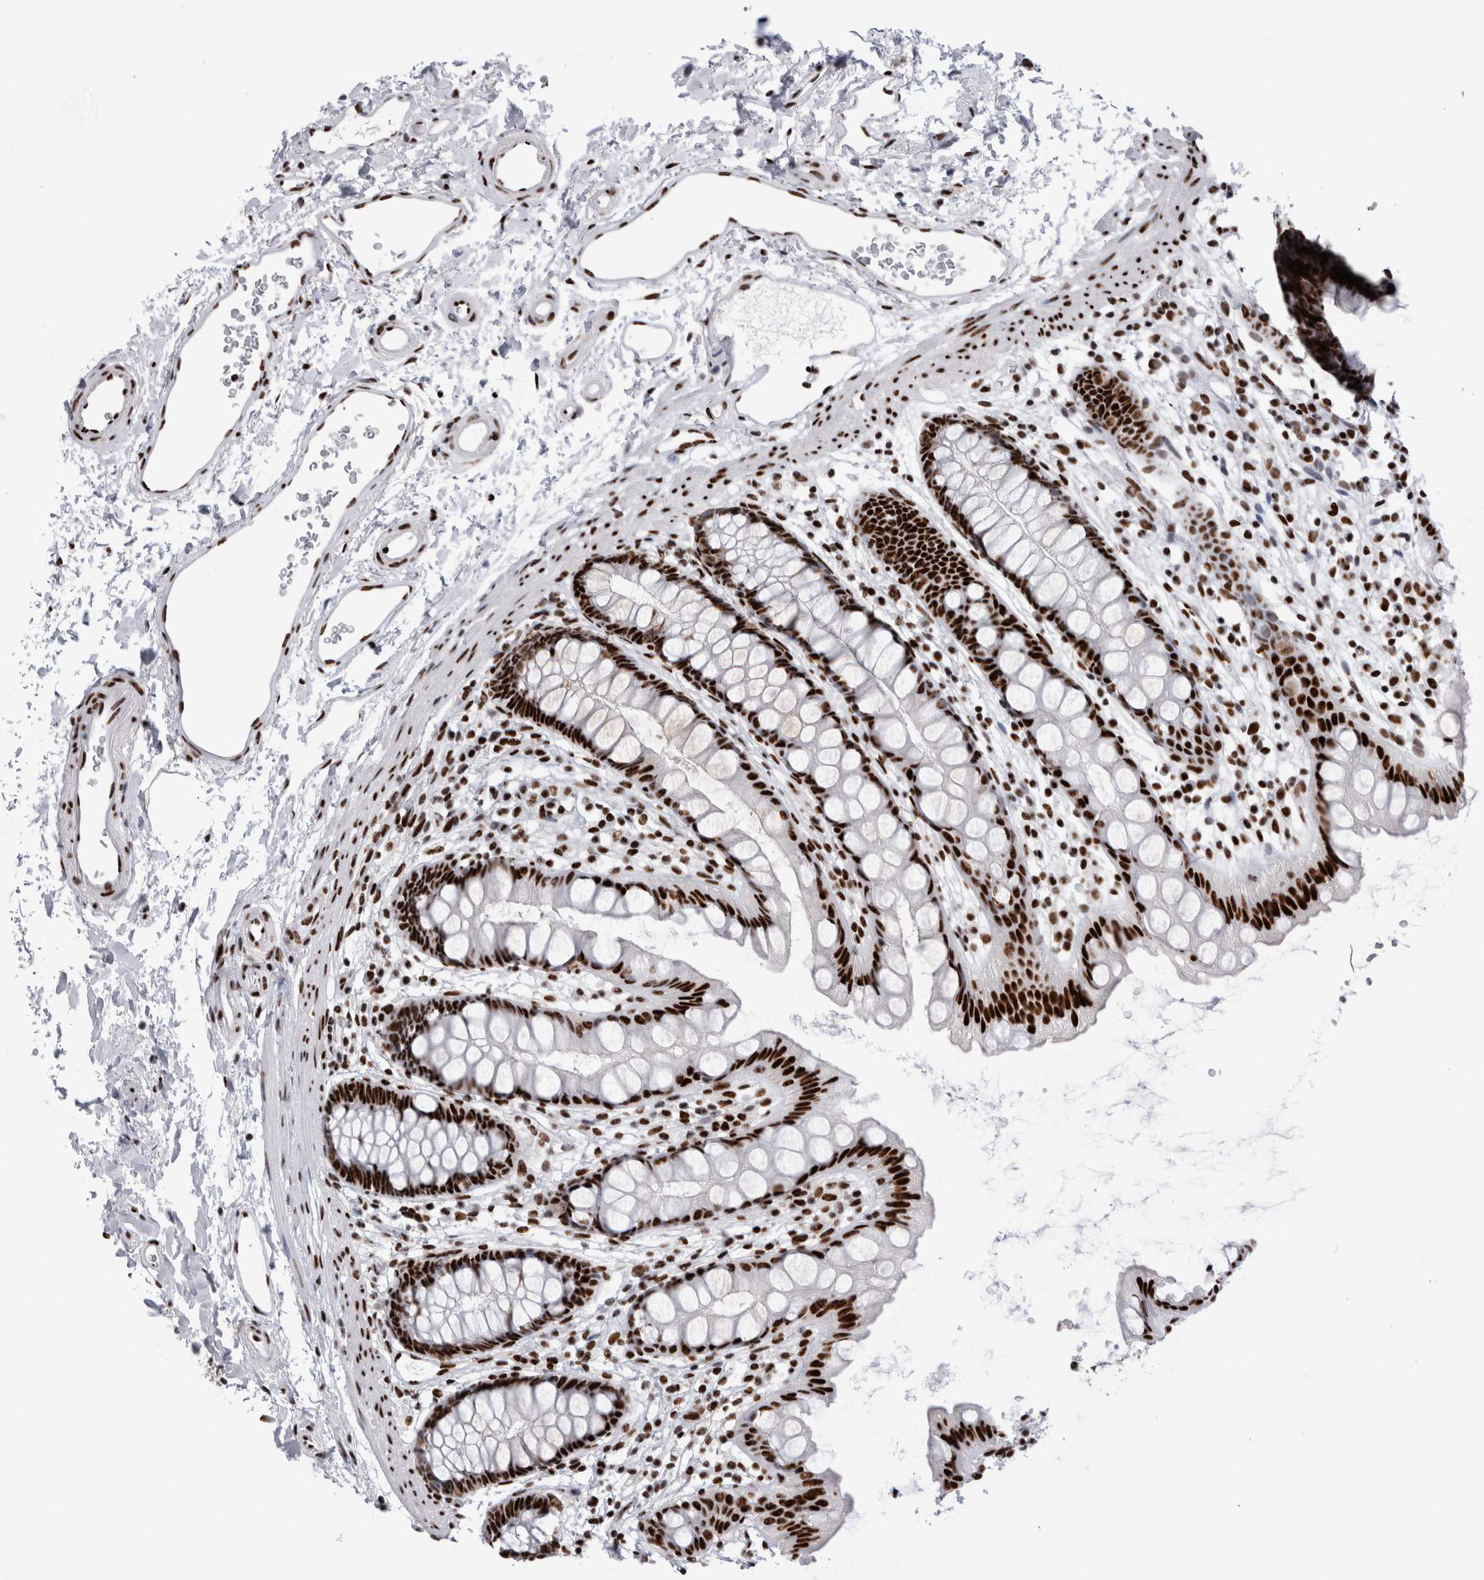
{"staining": {"intensity": "strong", "quantity": ">75%", "location": "nuclear"}, "tissue": "rectum", "cell_type": "Glandular cells", "image_type": "normal", "snomed": [{"axis": "morphology", "description": "Normal tissue, NOS"}, {"axis": "topography", "description": "Rectum"}], "caption": "The histopathology image displays staining of normal rectum, revealing strong nuclear protein expression (brown color) within glandular cells.", "gene": "RBM6", "patient": {"sex": "female", "age": 65}}